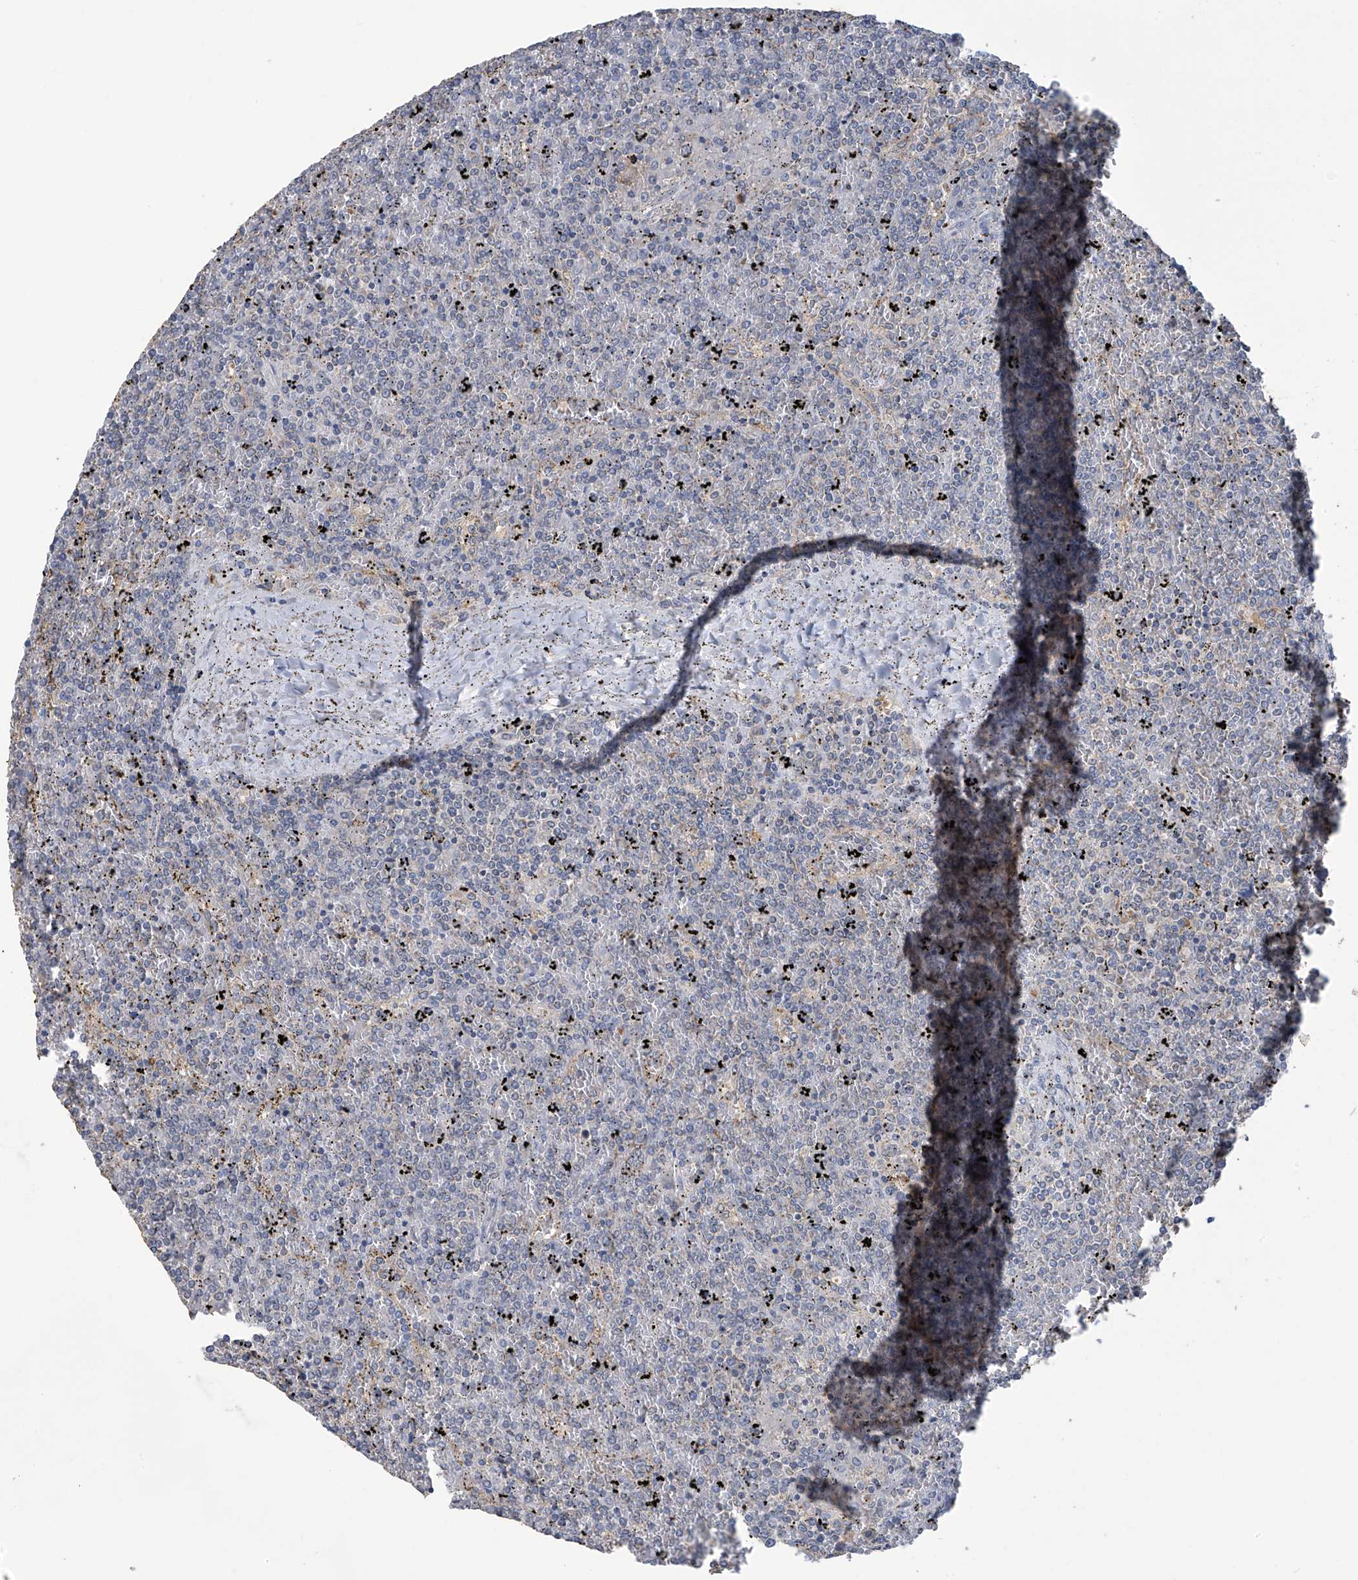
{"staining": {"intensity": "negative", "quantity": "none", "location": "none"}, "tissue": "lymphoma", "cell_type": "Tumor cells", "image_type": "cancer", "snomed": [{"axis": "morphology", "description": "Malignant lymphoma, non-Hodgkin's type, Low grade"}, {"axis": "topography", "description": "Spleen"}], "caption": "Immunohistochemical staining of human low-grade malignant lymphoma, non-Hodgkin's type shows no significant expression in tumor cells.", "gene": "OGT", "patient": {"sex": "female", "age": 19}}